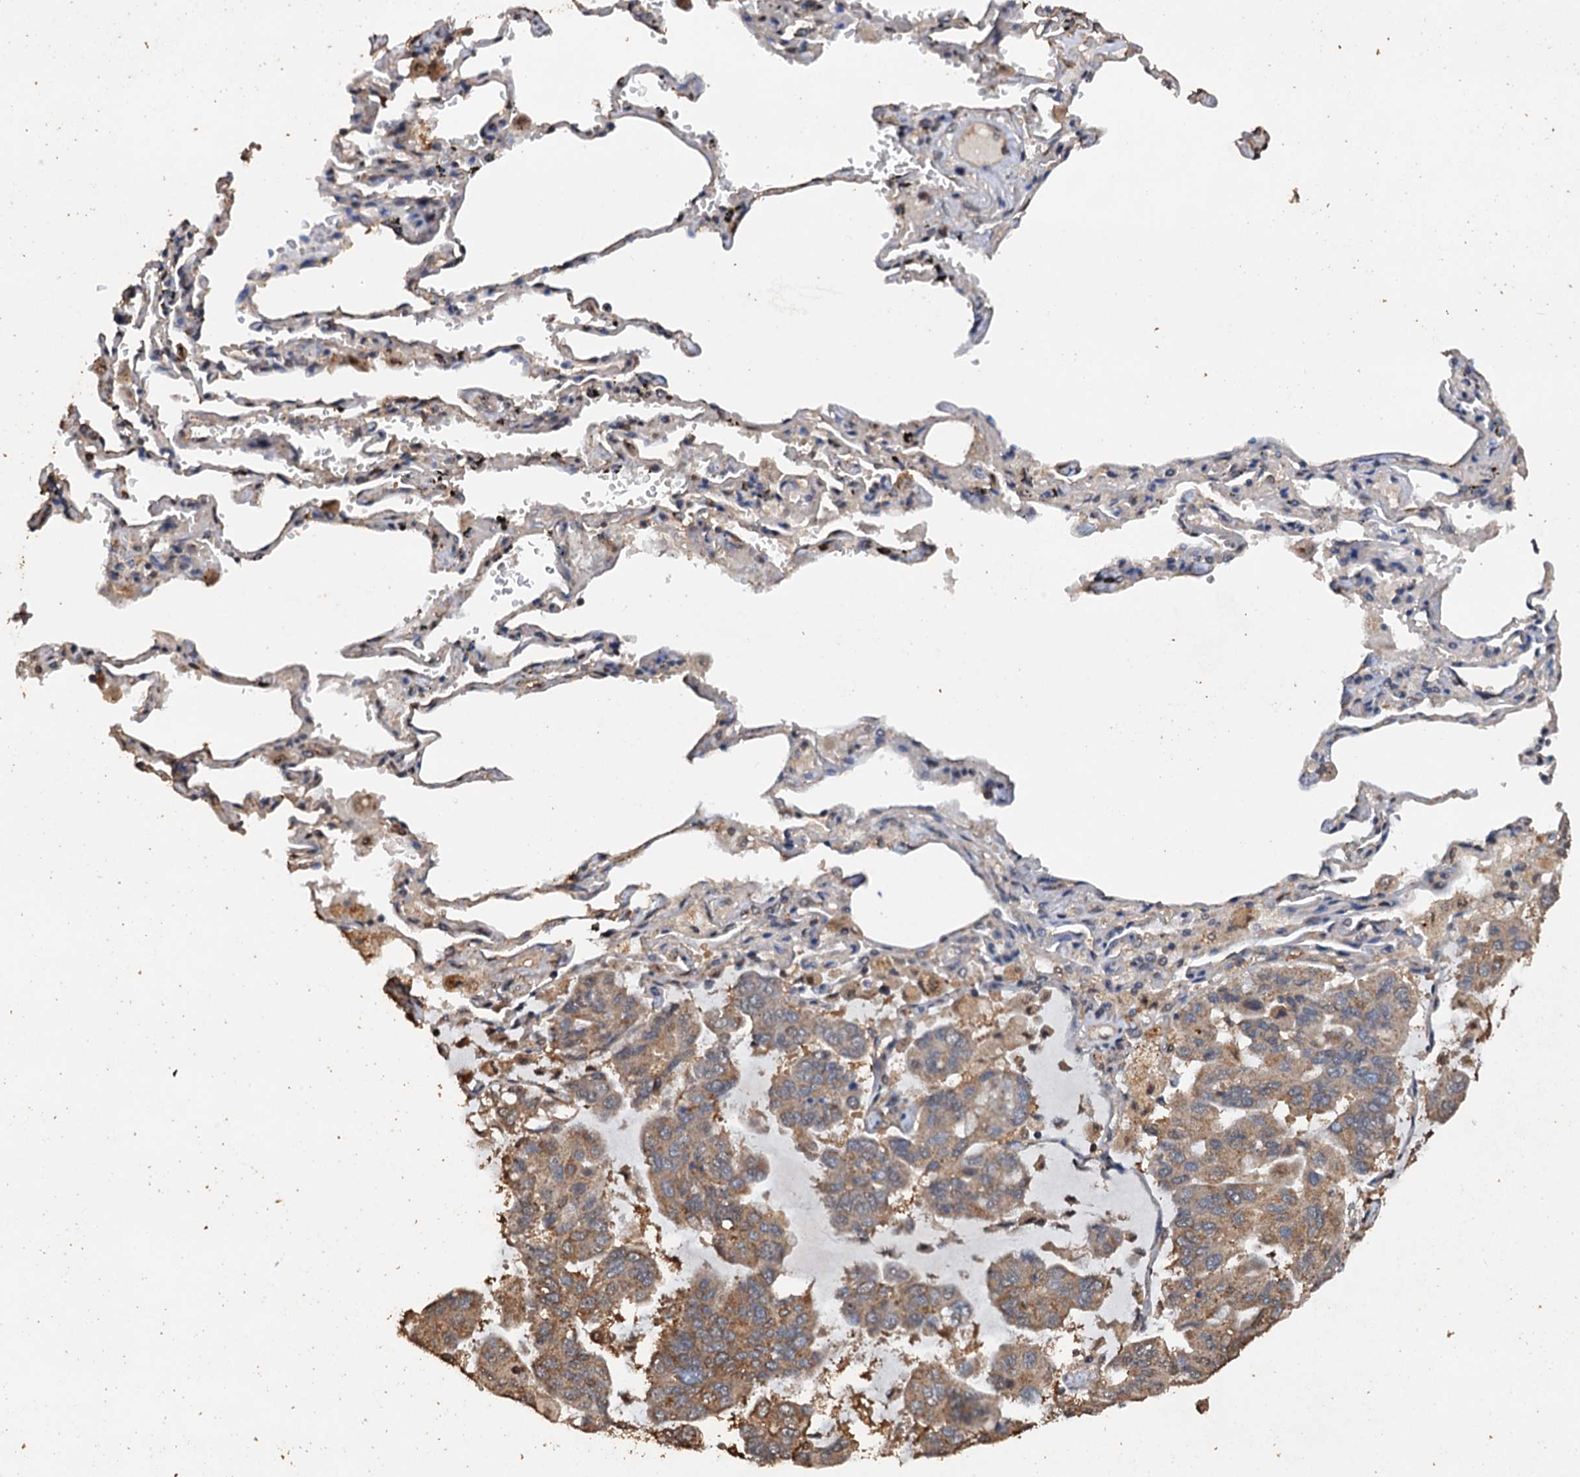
{"staining": {"intensity": "moderate", "quantity": ">75%", "location": "cytoplasmic/membranous"}, "tissue": "lung cancer", "cell_type": "Tumor cells", "image_type": "cancer", "snomed": [{"axis": "morphology", "description": "Adenocarcinoma, NOS"}, {"axis": "topography", "description": "Lung"}], "caption": "The immunohistochemical stain shows moderate cytoplasmic/membranous positivity in tumor cells of lung cancer (adenocarcinoma) tissue.", "gene": "PSMD9", "patient": {"sex": "male", "age": 64}}